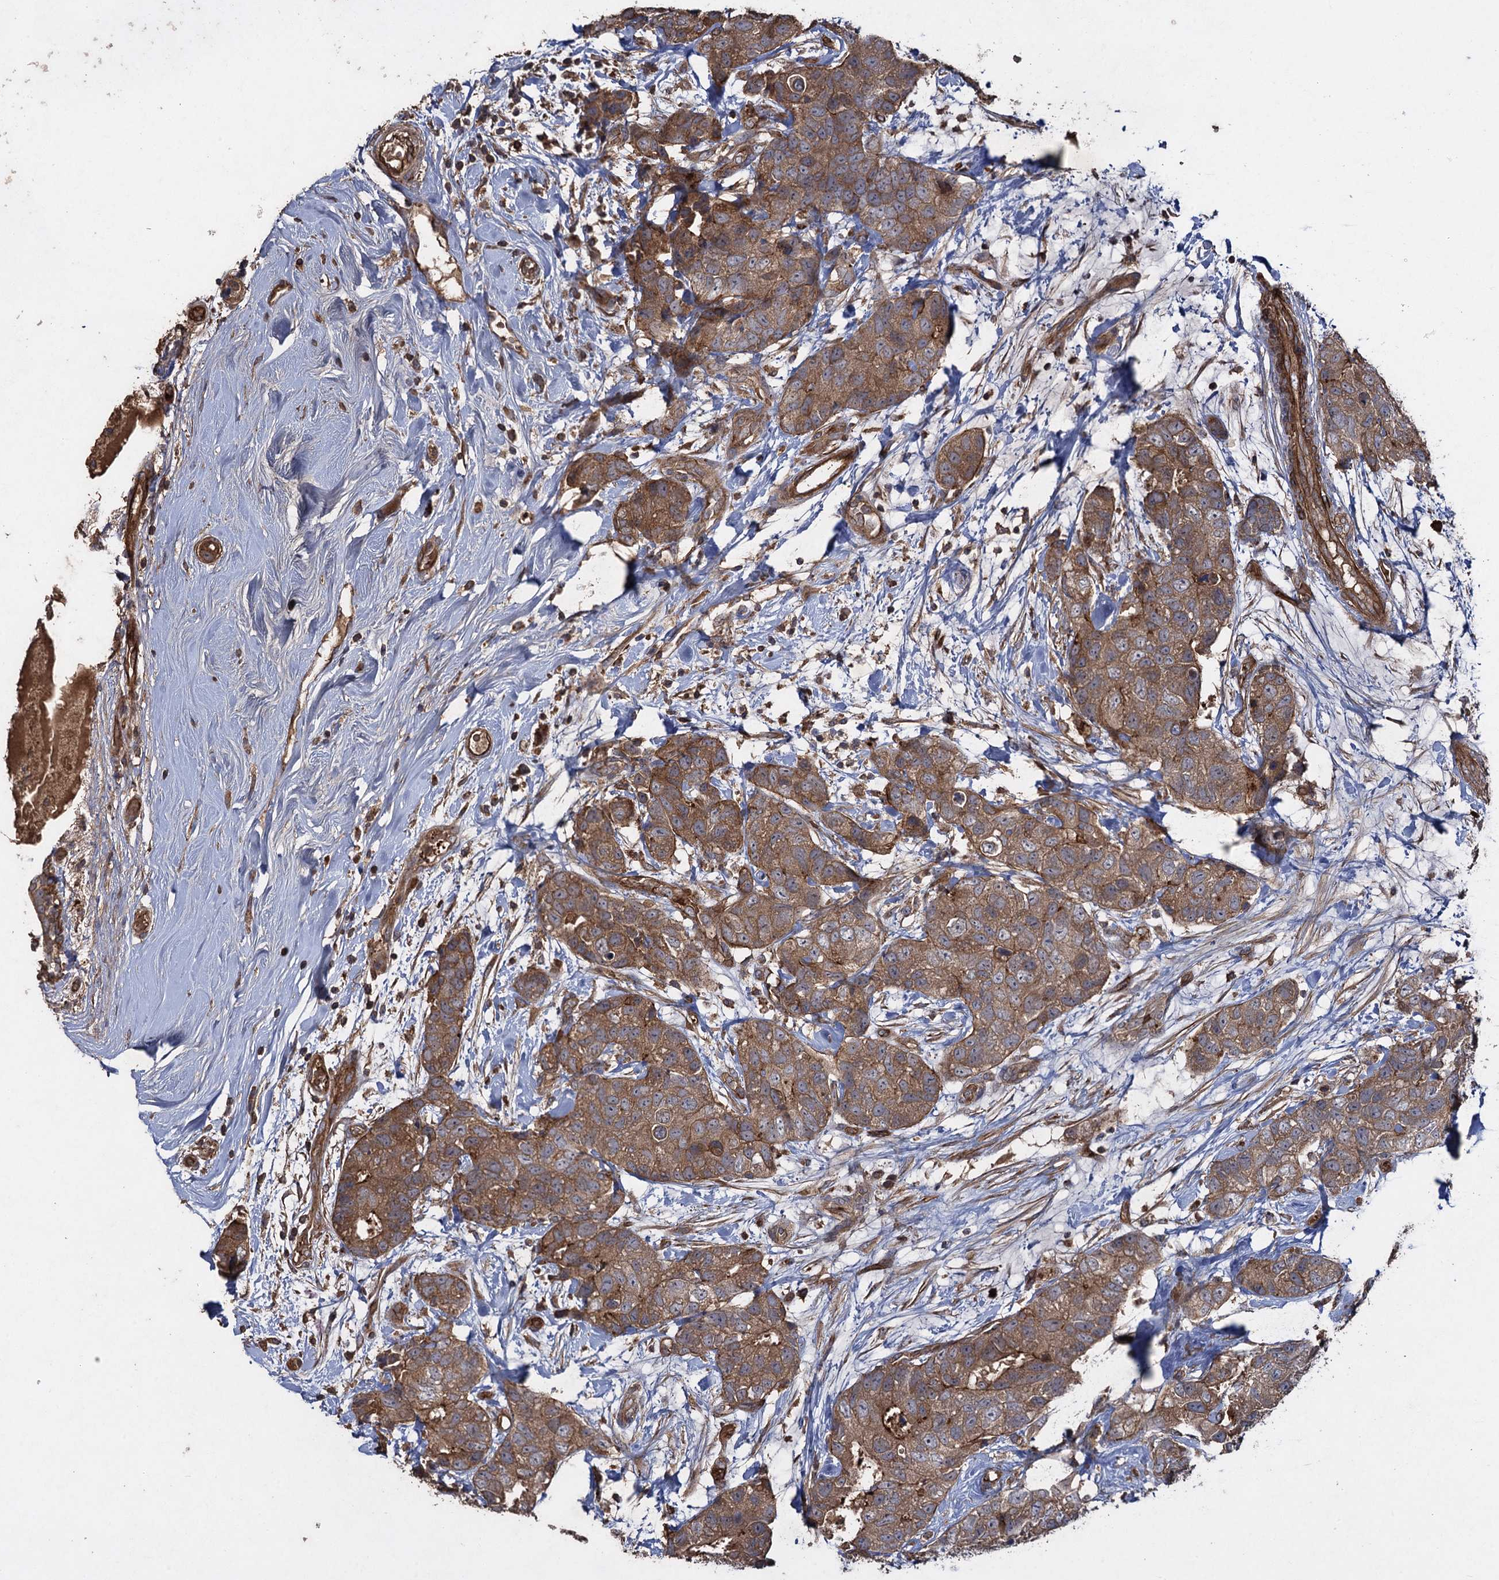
{"staining": {"intensity": "moderate", "quantity": ">75%", "location": "cytoplasmic/membranous"}, "tissue": "breast cancer", "cell_type": "Tumor cells", "image_type": "cancer", "snomed": [{"axis": "morphology", "description": "Duct carcinoma"}, {"axis": "topography", "description": "Breast"}], "caption": "DAB (3,3'-diaminobenzidine) immunohistochemical staining of human breast intraductal carcinoma demonstrates moderate cytoplasmic/membranous protein staining in about >75% of tumor cells. The protein of interest is shown in brown color, while the nuclei are stained blue.", "gene": "TXNDC11", "patient": {"sex": "female", "age": 62}}